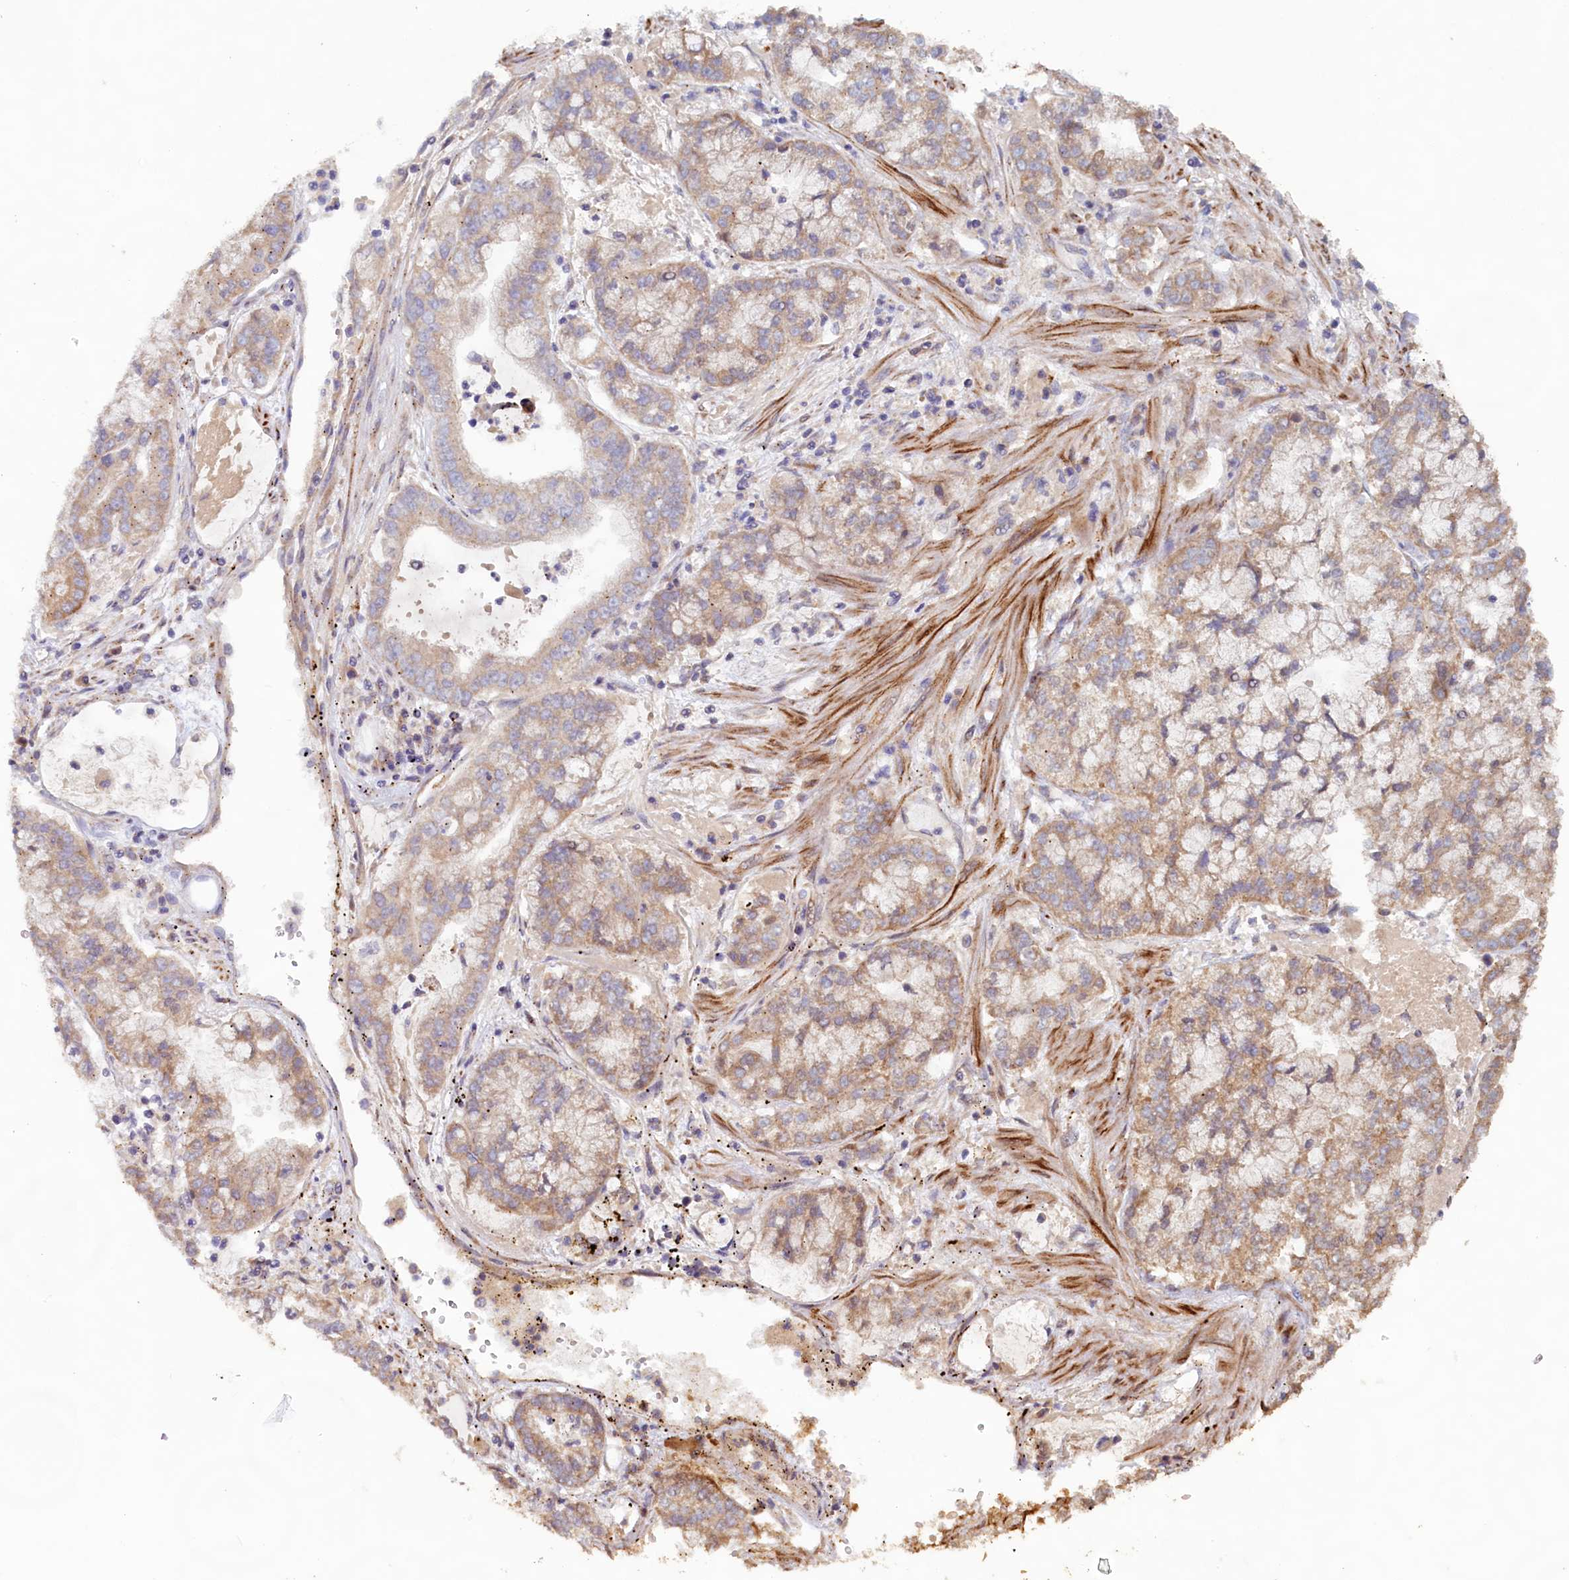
{"staining": {"intensity": "weak", "quantity": "25%-75%", "location": "cytoplasmic/membranous"}, "tissue": "stomach cancer", "cell_type": "Tumor cells", "image_type": "cancer", "snomed": [{"axis": "morphology", "description": "Adenocarcinoma, NOS"}, {"axis": "topography", "description": "Stomach"}], "caption": "This micrograph demonstrates immunohistochemistry (IHC) staining of stomach cancer, with low weak cytoplasmic/membranous expression in about 25%-75% of tumor cells.", "gene": "FUNDC1", "patient": {"sex": "male", "age": 76}}